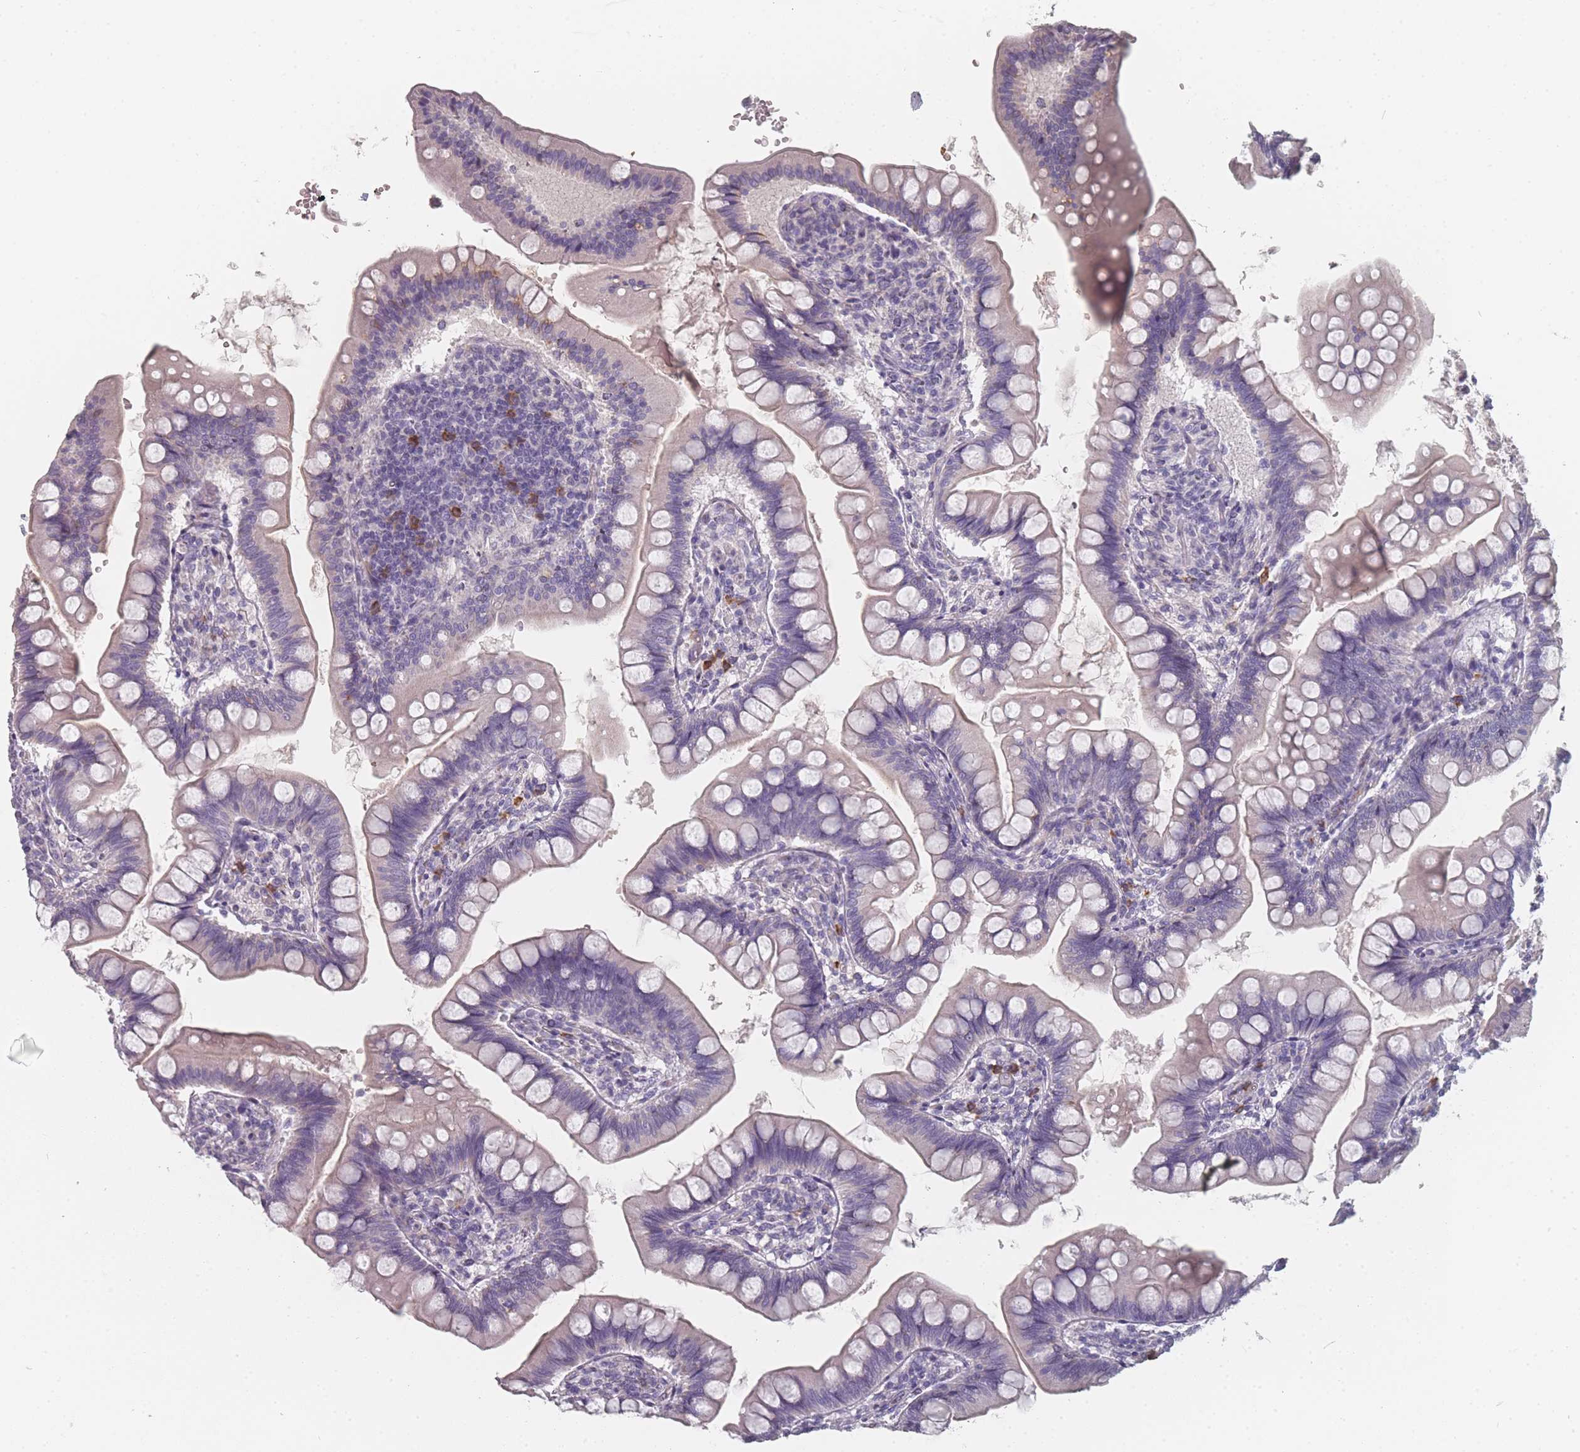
{"staining": {"intensity": "negative", "quantity": "none", "location": "none"}, "tissue": "small intestine", "cell_type": "Glandular cells", "image_type": "normal", "snomed": [{"axis": "morphology", "description": "Normal tissue, NOS"}, {"axis": "topography", "description": "Small intestine"}], "caption": "Human small intestine stained for a protein using IHC shows no staining in glandular cells.", "gene": "SLC35E4", "patient": {"sex": "male", "age": 7}}